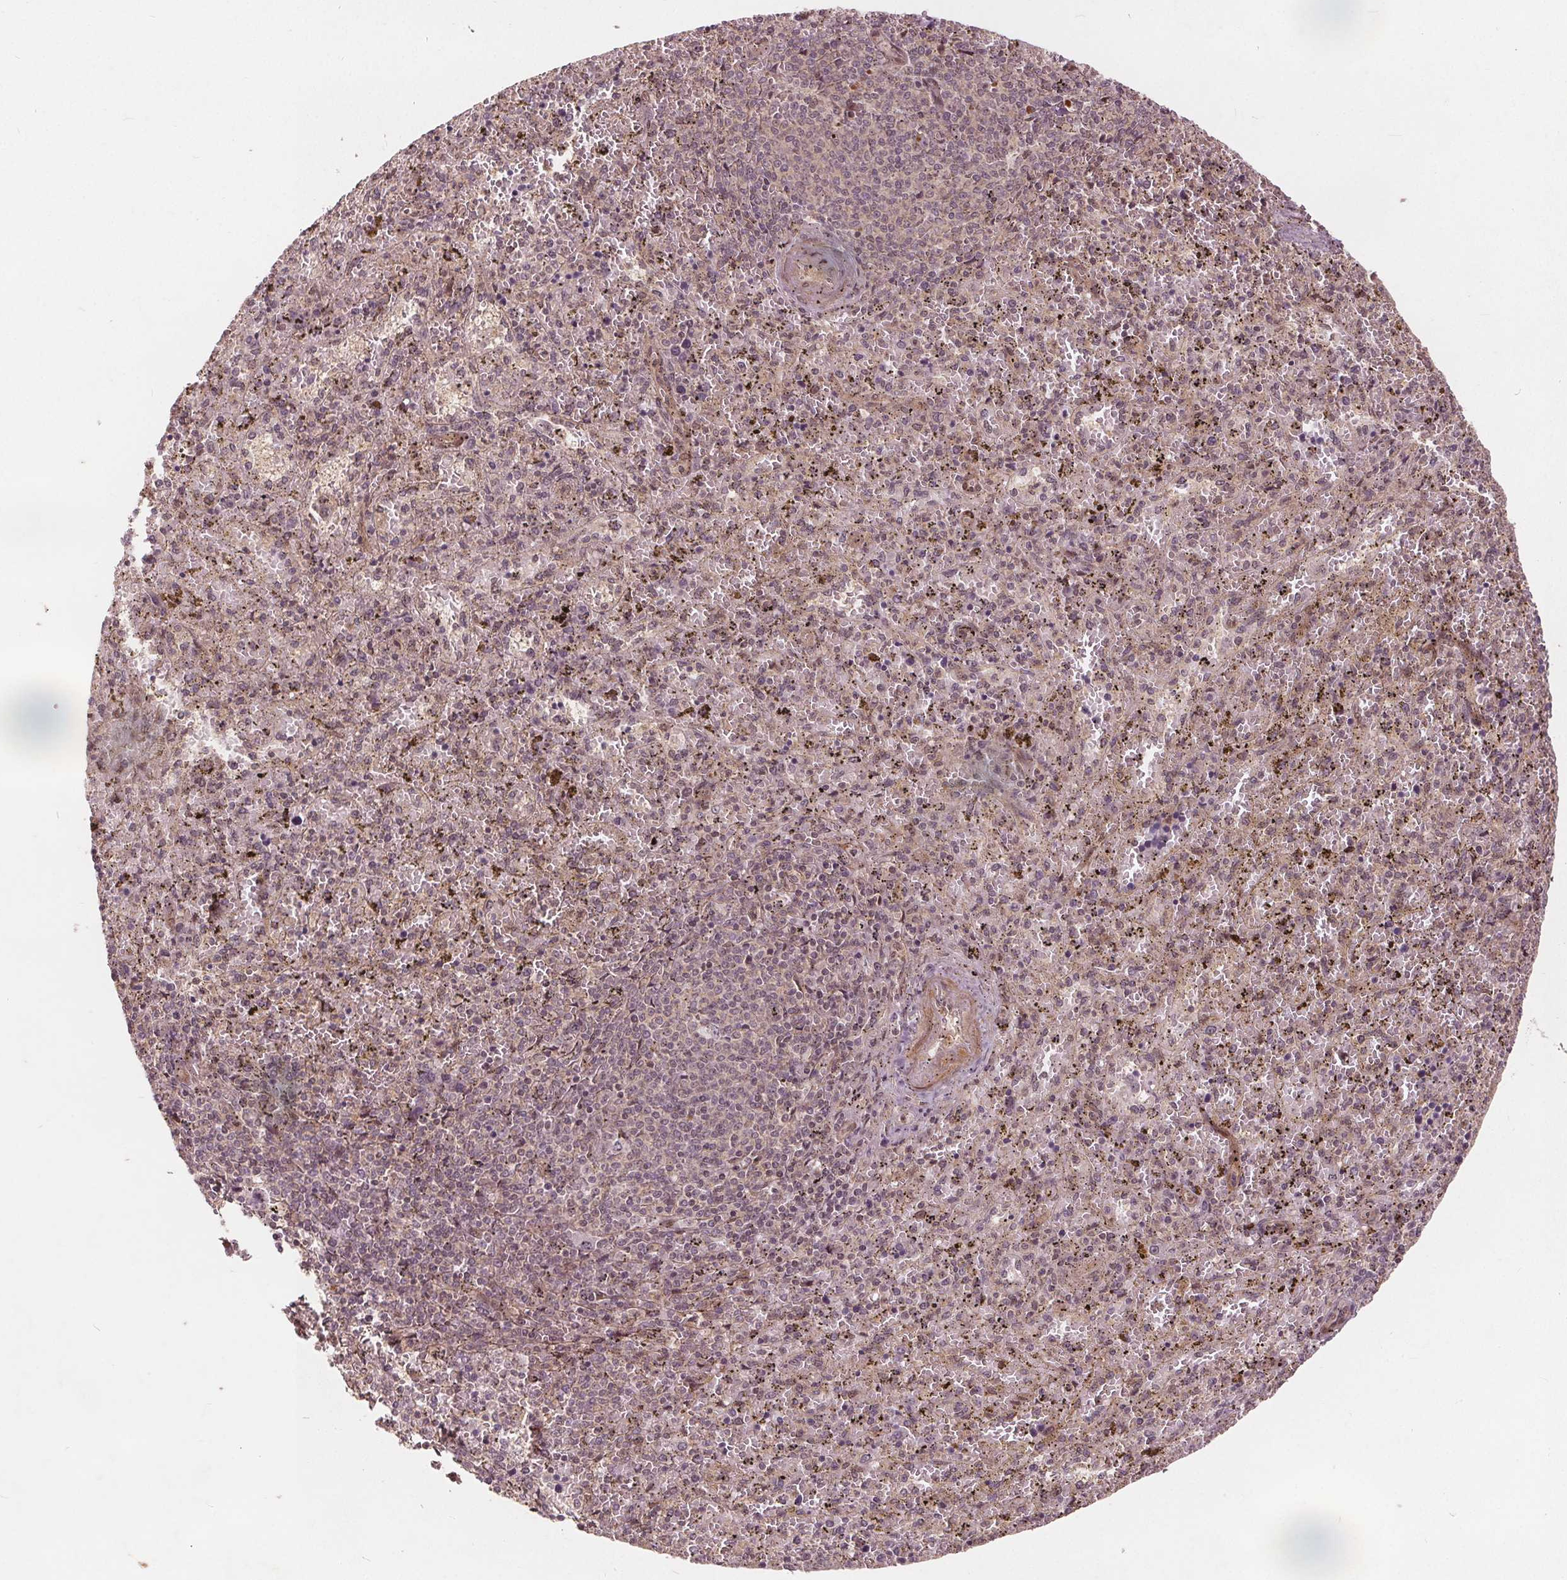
{"staining": {"intensity": "moderate", "quantity": "25%-75%", "location": "cytoplasmic/membranous"}, "tissue": "spleen", "cell_type": "Cells in red pulp", "image_type": "normal", "snomed": [{"axis": "morphology", "description": "Normal tissue, NOS"}, {"axis": "topography", "description": "Spleen"}], "caption": "Immunohistochemistry photomicrograph of normal spleen: spleen stained using immunohistochemistry demonstrates medium levels of moderate protein expression localized specifically in the cytoplasmic/membranous of cells in red pulp, appearing as a cytoplasmic/membranous brown color.", "gene": "PPP1CB", "patient": {"sex": "female", "age": 50}}